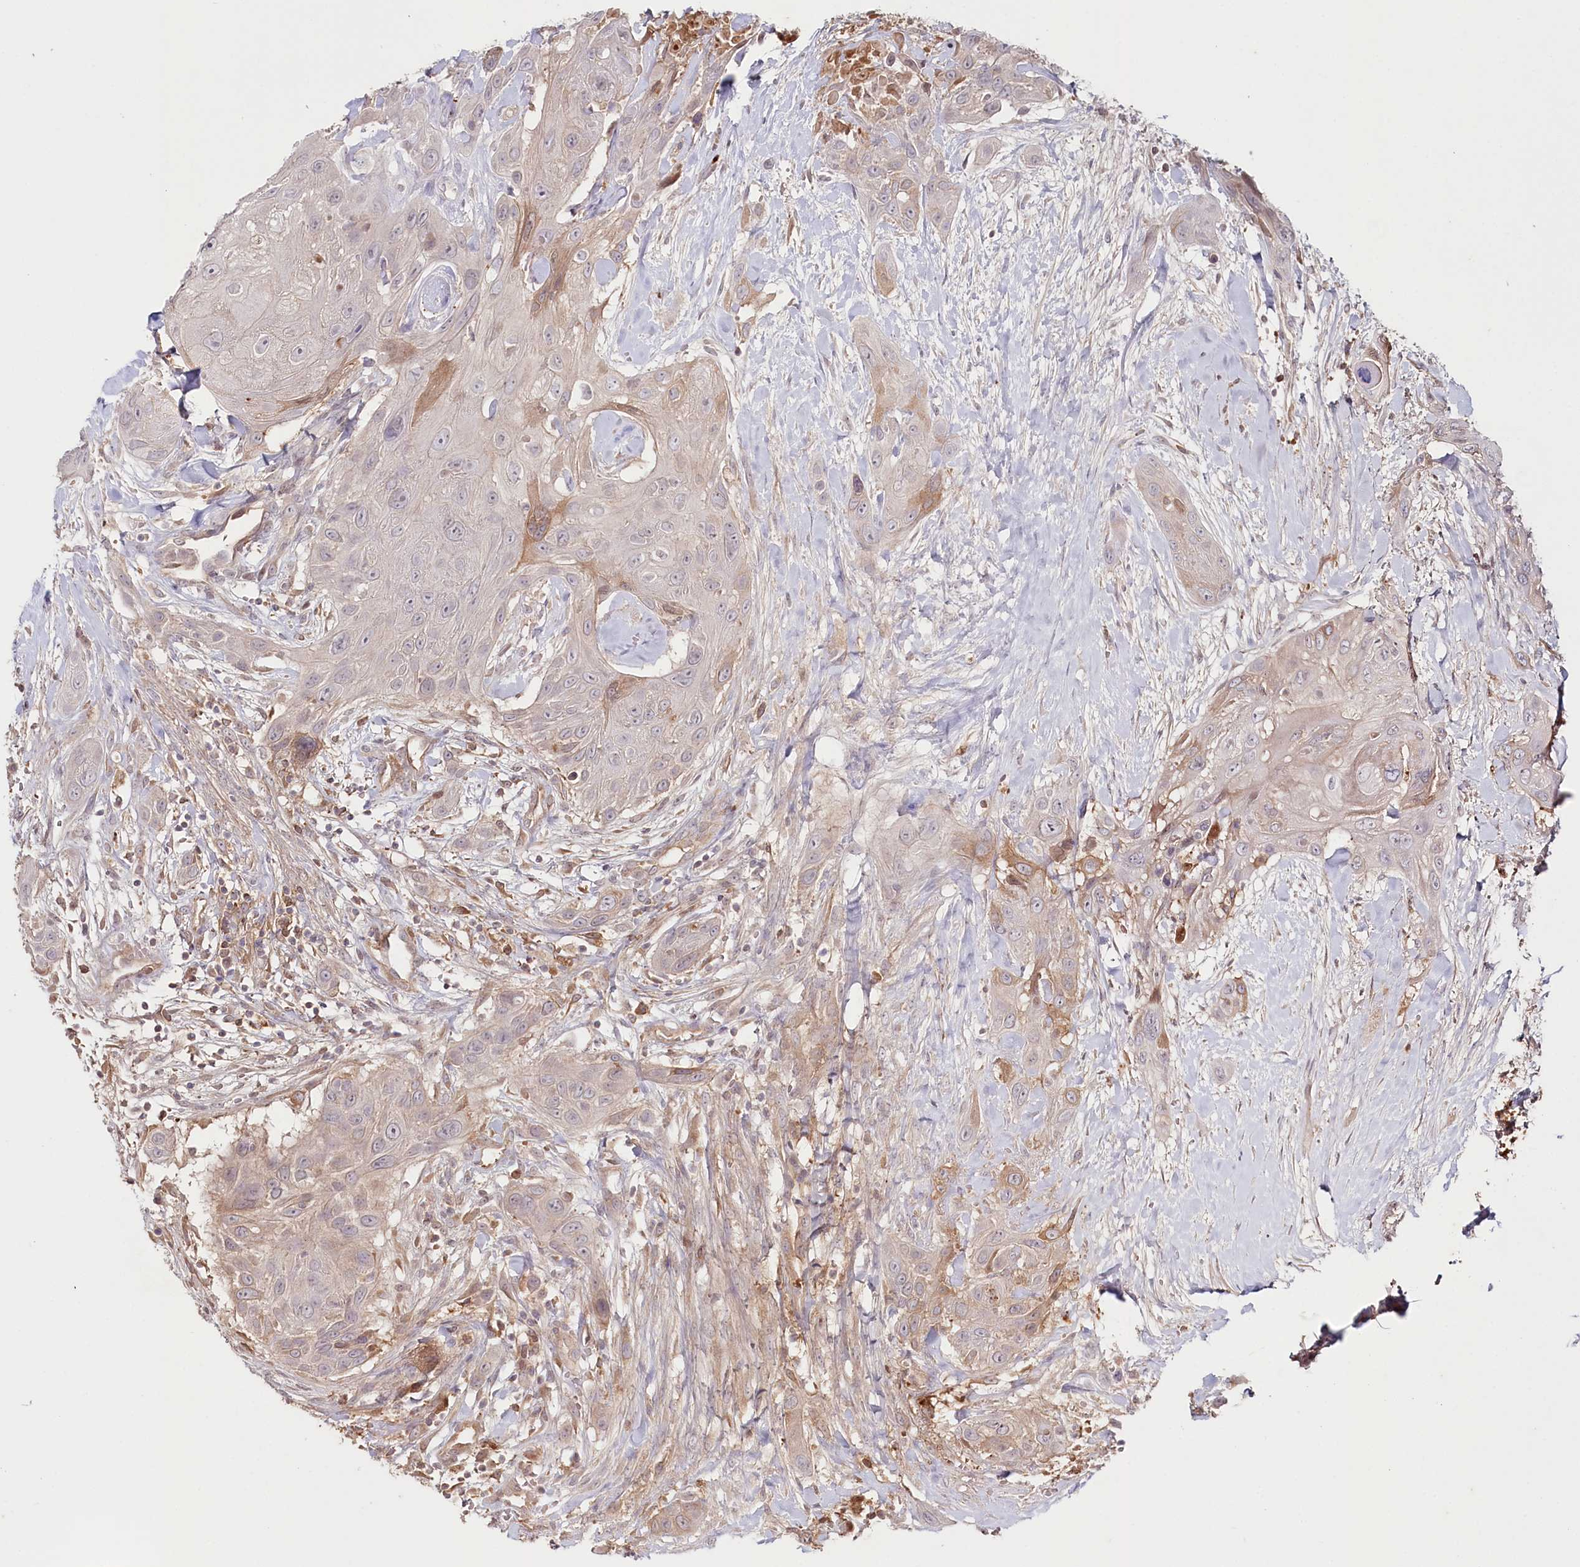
{"staining": {"intensity": "weak", "quantity": "<25%", "location": "cytoplasmic/membranous"}, "tissue": "head and neck cancer", "cell_type": "Tumor cells", "image_type": "cancer", "snomed": [{"axis": "morphology", "description": "Squamous cell carcinoma, NOS"}, {"axis": "topography", "description": "Head-Neck"}], "caption": "High power microscopy histopathology image of an immunohistochemistry histopathology image of head and neck cancer, revealing no significant staining in tumor cells. Nuclei are stained in blue.", "gene": "PSAPL1", "patient": {"sex": "male", "age": 81}}